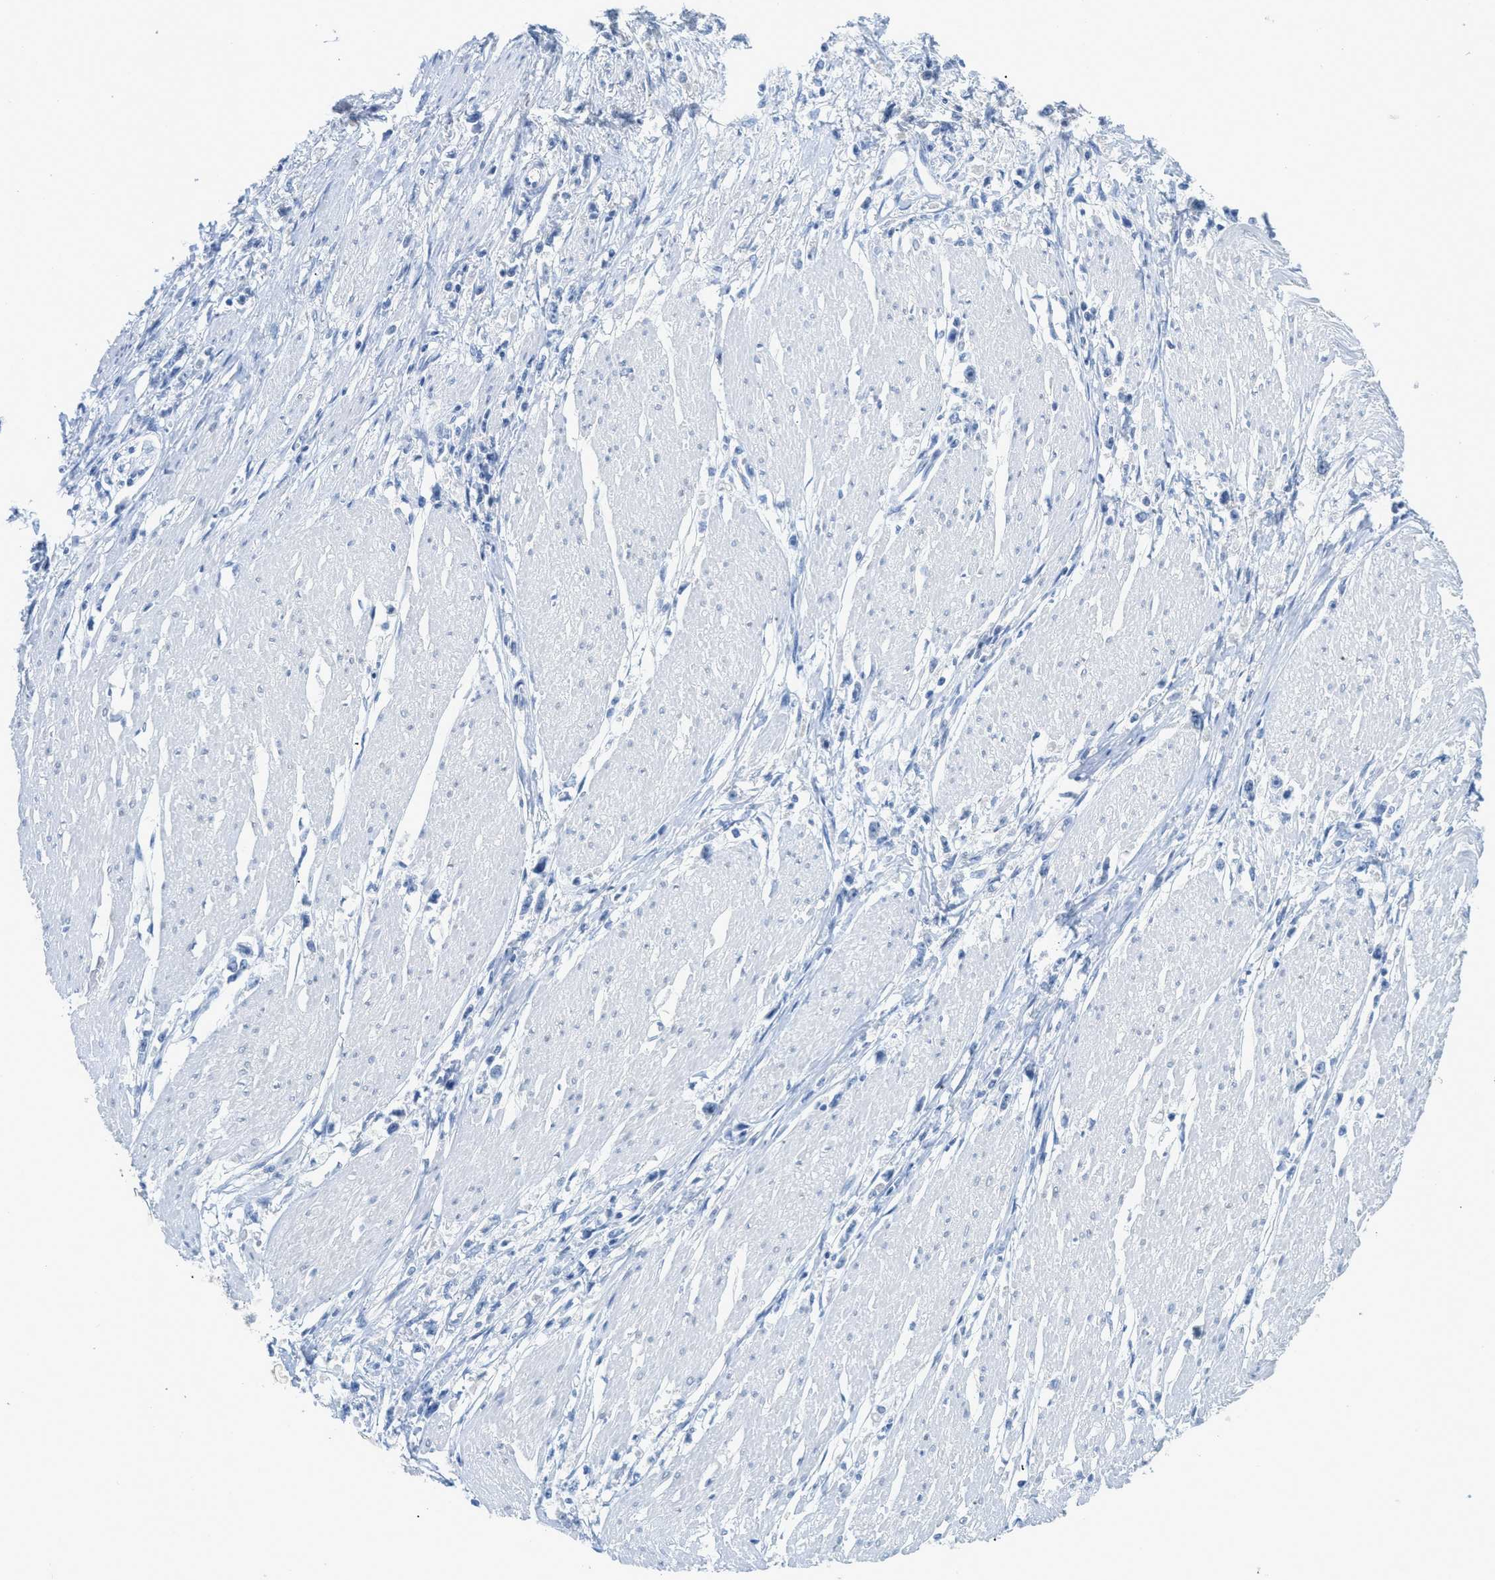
{"staining": {"intensity": "negative", "quantity": "none", "location": "none"}, "tissue": "stomach cancer", "cell_type": "Tumor cells", "image_type": "cancer", "snomed": [{"axis": "morphology", "description": "Adenocarcinoma, NOS"}, {"axis": "topography", "description": "Stomach"}], "caption": "Stomach cancer stained for a protein using immunohistochemistry (IHC) demonstrates no expression tumor cells.", "gene": "HSF2", "patient": {"sex": "female", "age": 59}}